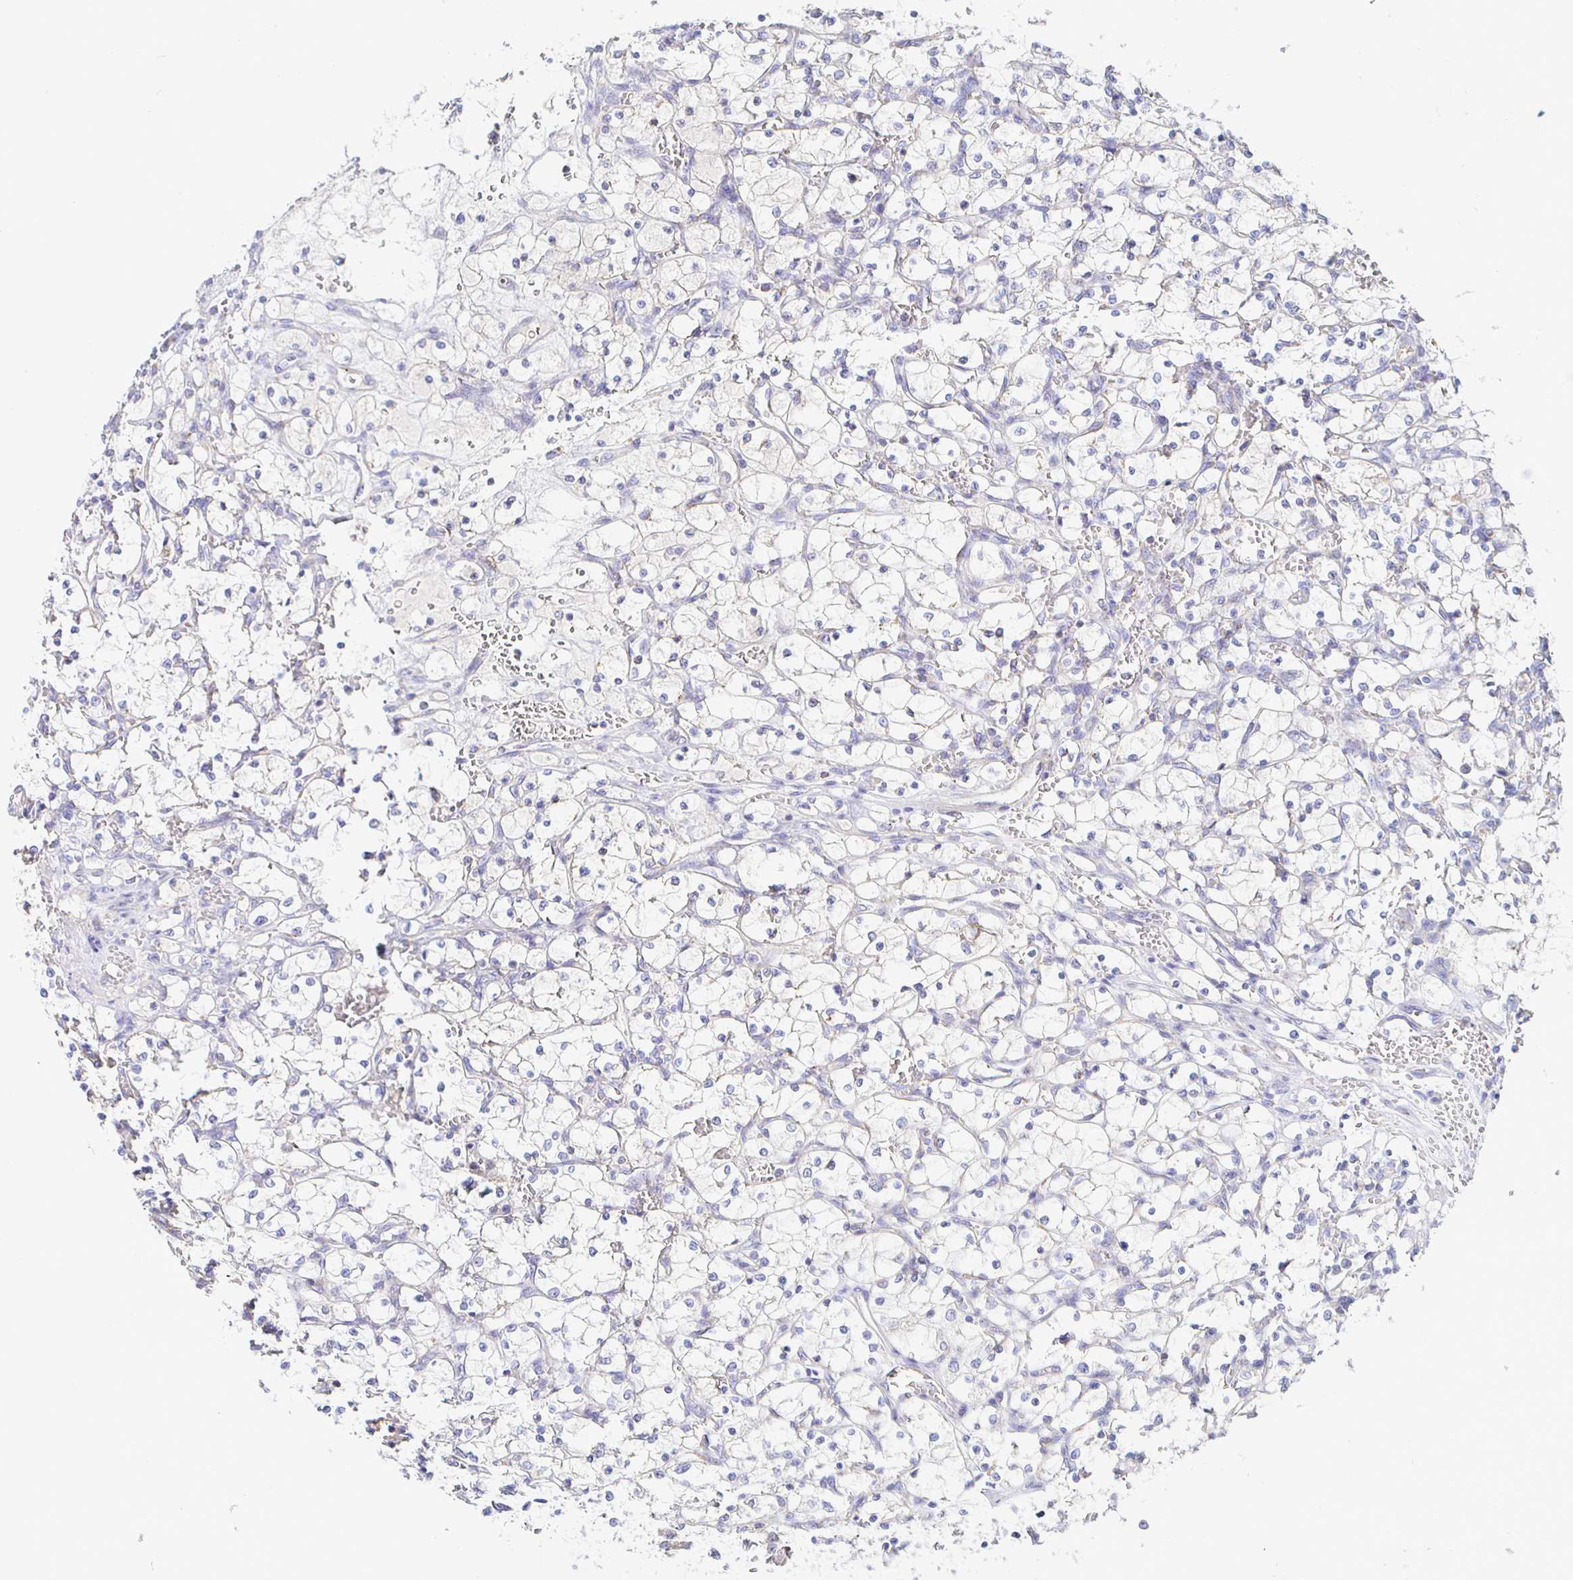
{"staining": {"intensity": "negative", "quantity": "none", "location": "none"}, "tissue": "renal cancer", "cell_type": "Tumor cells", "image_type": "cancer", "snomed": [{"axis": "morphology", "description": "Adenocarcinoma, NOS"}, {"axis": "topography", "description": "Kidney"}], "caption": "Immunohistochemistry of adenocarcinoma (renal) shows no positivity in tumor cells.", "gene": "SYNGR4", "patient": {"sex": "female", "age": 69}}